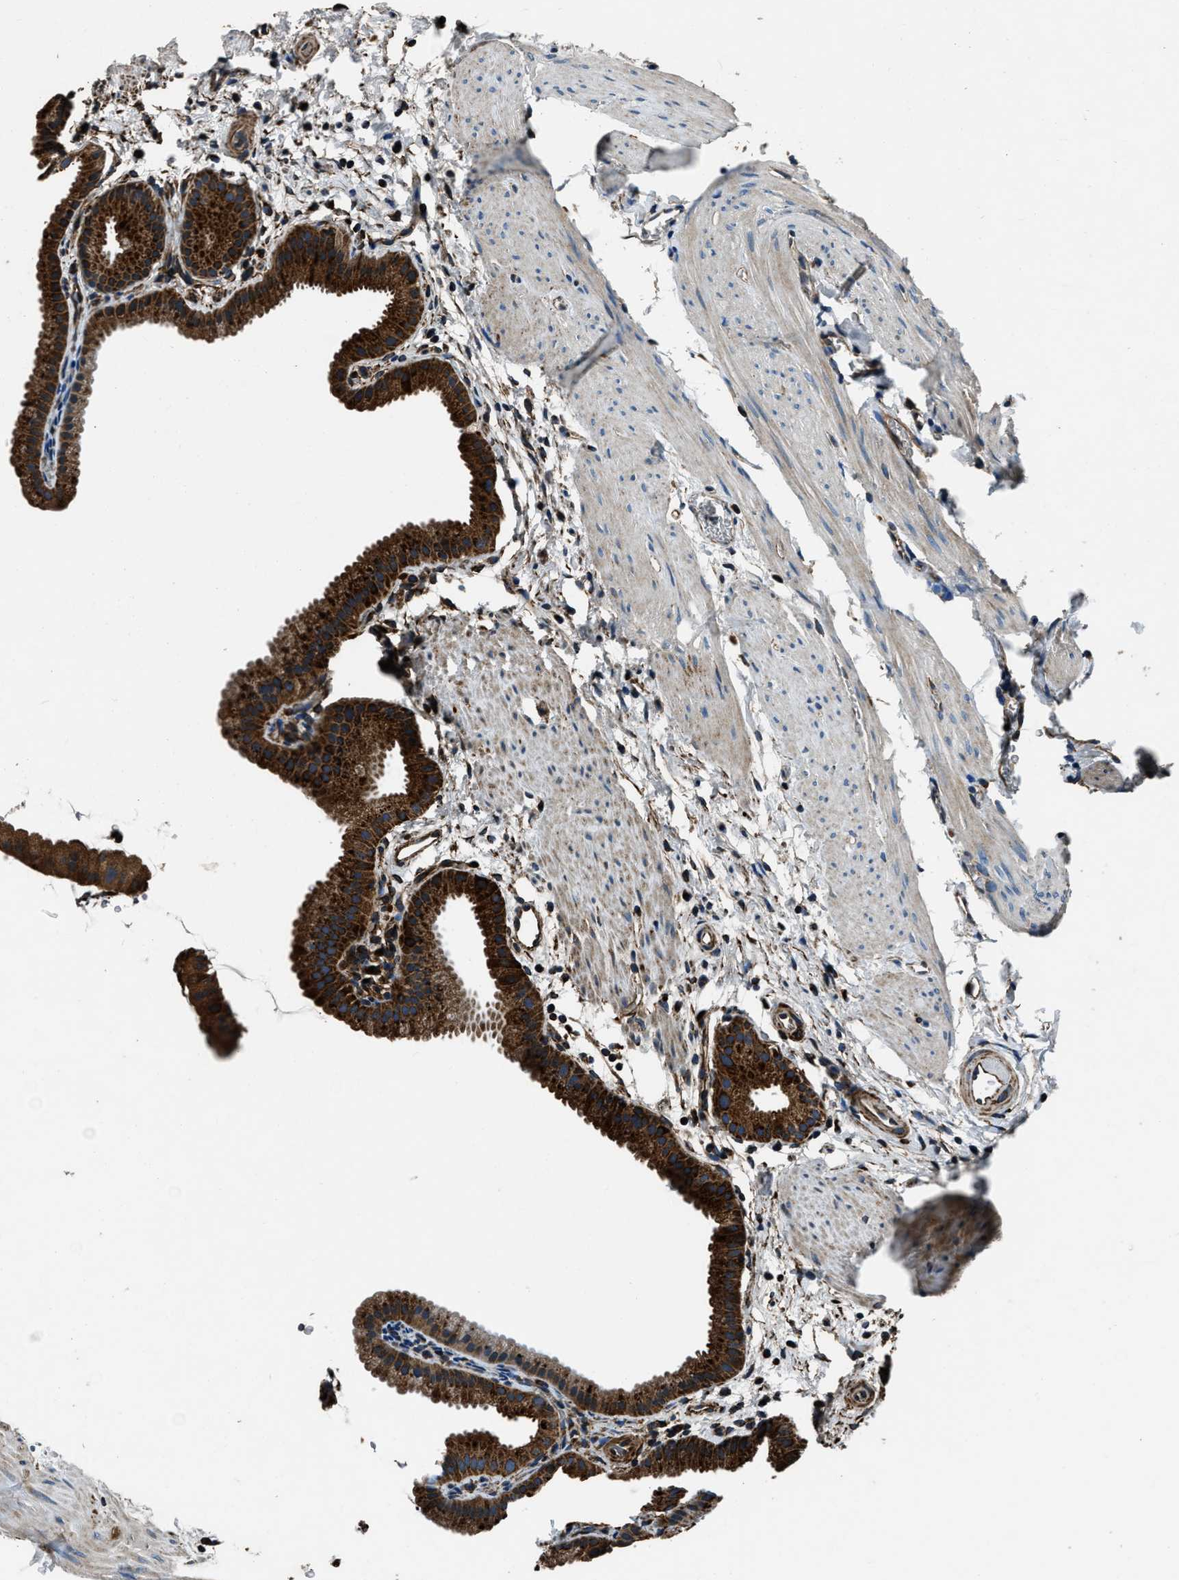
{"staining": {"intensity": "strong", "quantity": ">75%", "location": "cytoplasmic/membranous"}, "tissue": "gallbladder", "cell_type": "Glandular cells", "image_type": "normal", "snomed": [{"axis": "morphology", "description": "Normal tissue, NOS"}, {"axis": "topography", "description": "Gallbladder"}], "caption": "About >75% of glandular cells in normal gallbladder show strong cytoplasmic/membranous protein staining as visualized by brown immunohistochemical staining.", "gene": "OGDH", "patient": {"sex": "female", "age": 64}}